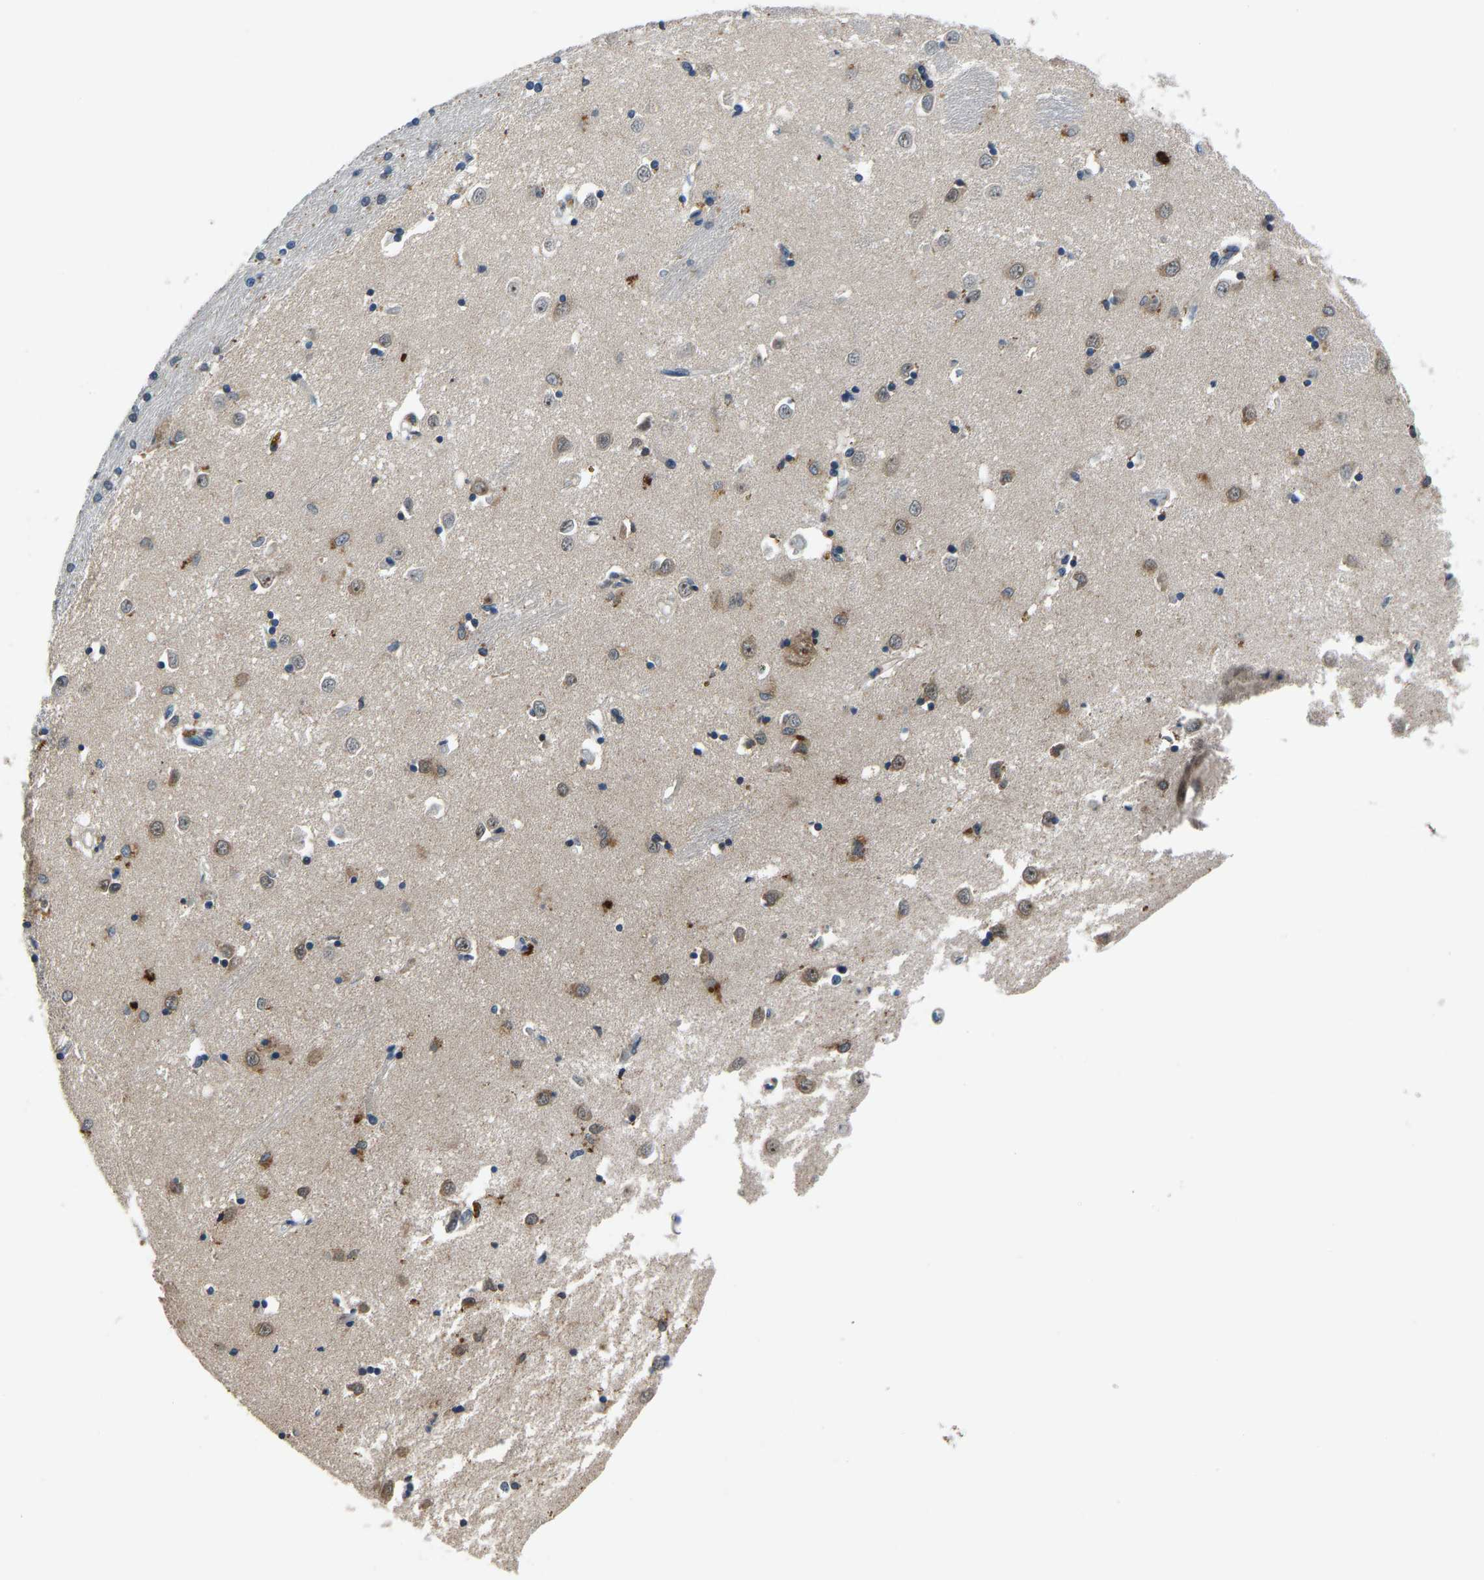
{"staining": {"intensity": "strong", "quantity": "<25%", "location": "nuclear"}, "tissue": "caudate", "cell_type": "Glial cells", "image_type": "normal", "snomed": [{"axis": "morphology", "description": "Normal tissue, NOS"}, {"axis": "topography", "description": "Lateral ventricle wall"}], "caption": "IHC photomicrograph of benign caudate: caudate stained using IHC shows medium levels of strong protein expression localized specifically in the nuclear of glial cells, appearing as a nuclear brown color.", "gene": "RLIM", "patient": {"sex": "female", "age": 19}}